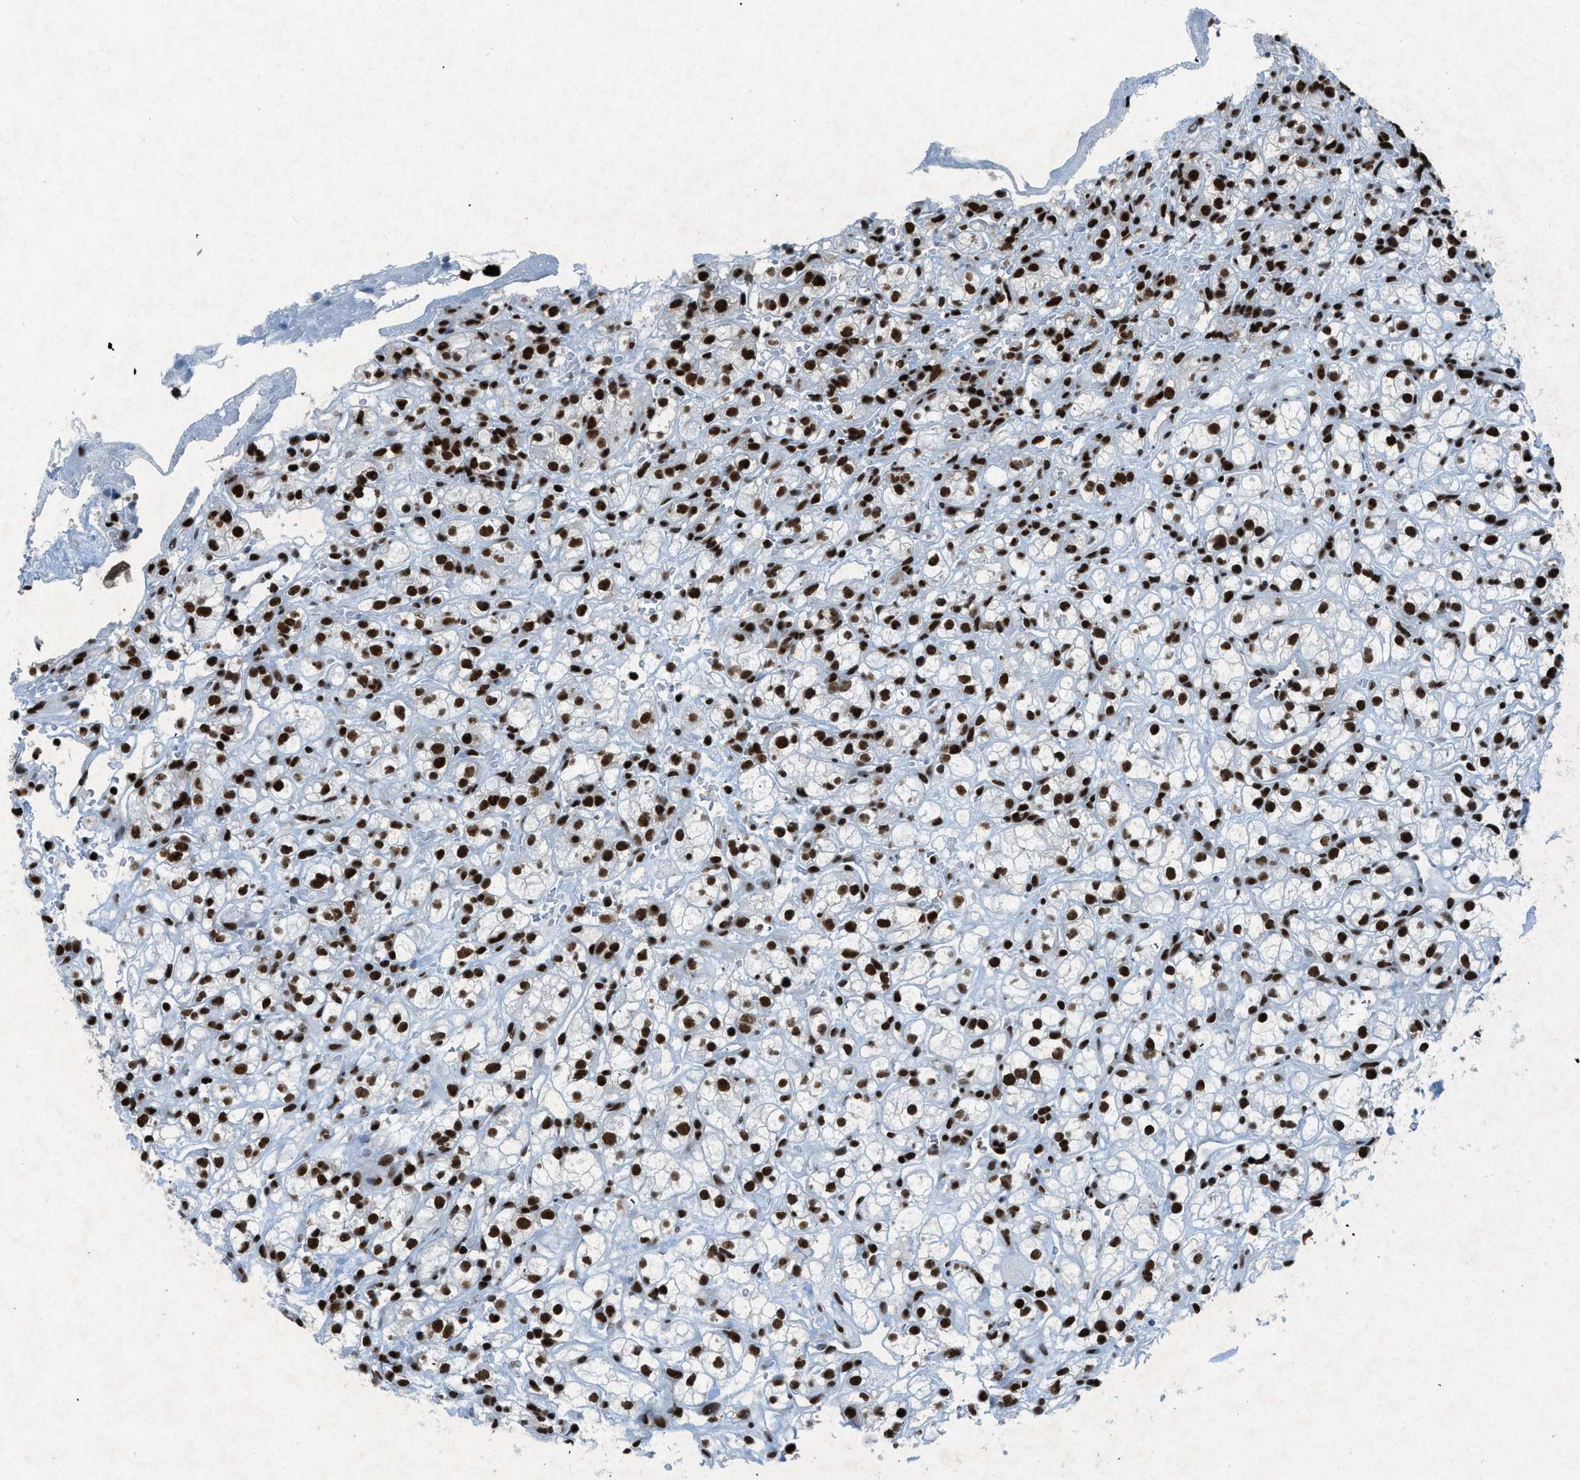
{"staining": {"intensity": "strong", "quantity": ">75%", "location": "nuclear"}, "tissue": "renal cancer", "cell_type": "Tumor cells", "image_type": "cancer", "snomed": [{"axis": "morphology", "description": "Adenocarcinoma, NOS"}, {"axis": "topography", "description": "Kidney"}], "caption": "Immunohistochemical staining of renal cancer (adenocarcinoma) demonstrates high levels of strong nuclear positivity in approximately >75% of tumor cells.", "gene": "NXF1", "patient": {"sex": "male", "age": 61}}